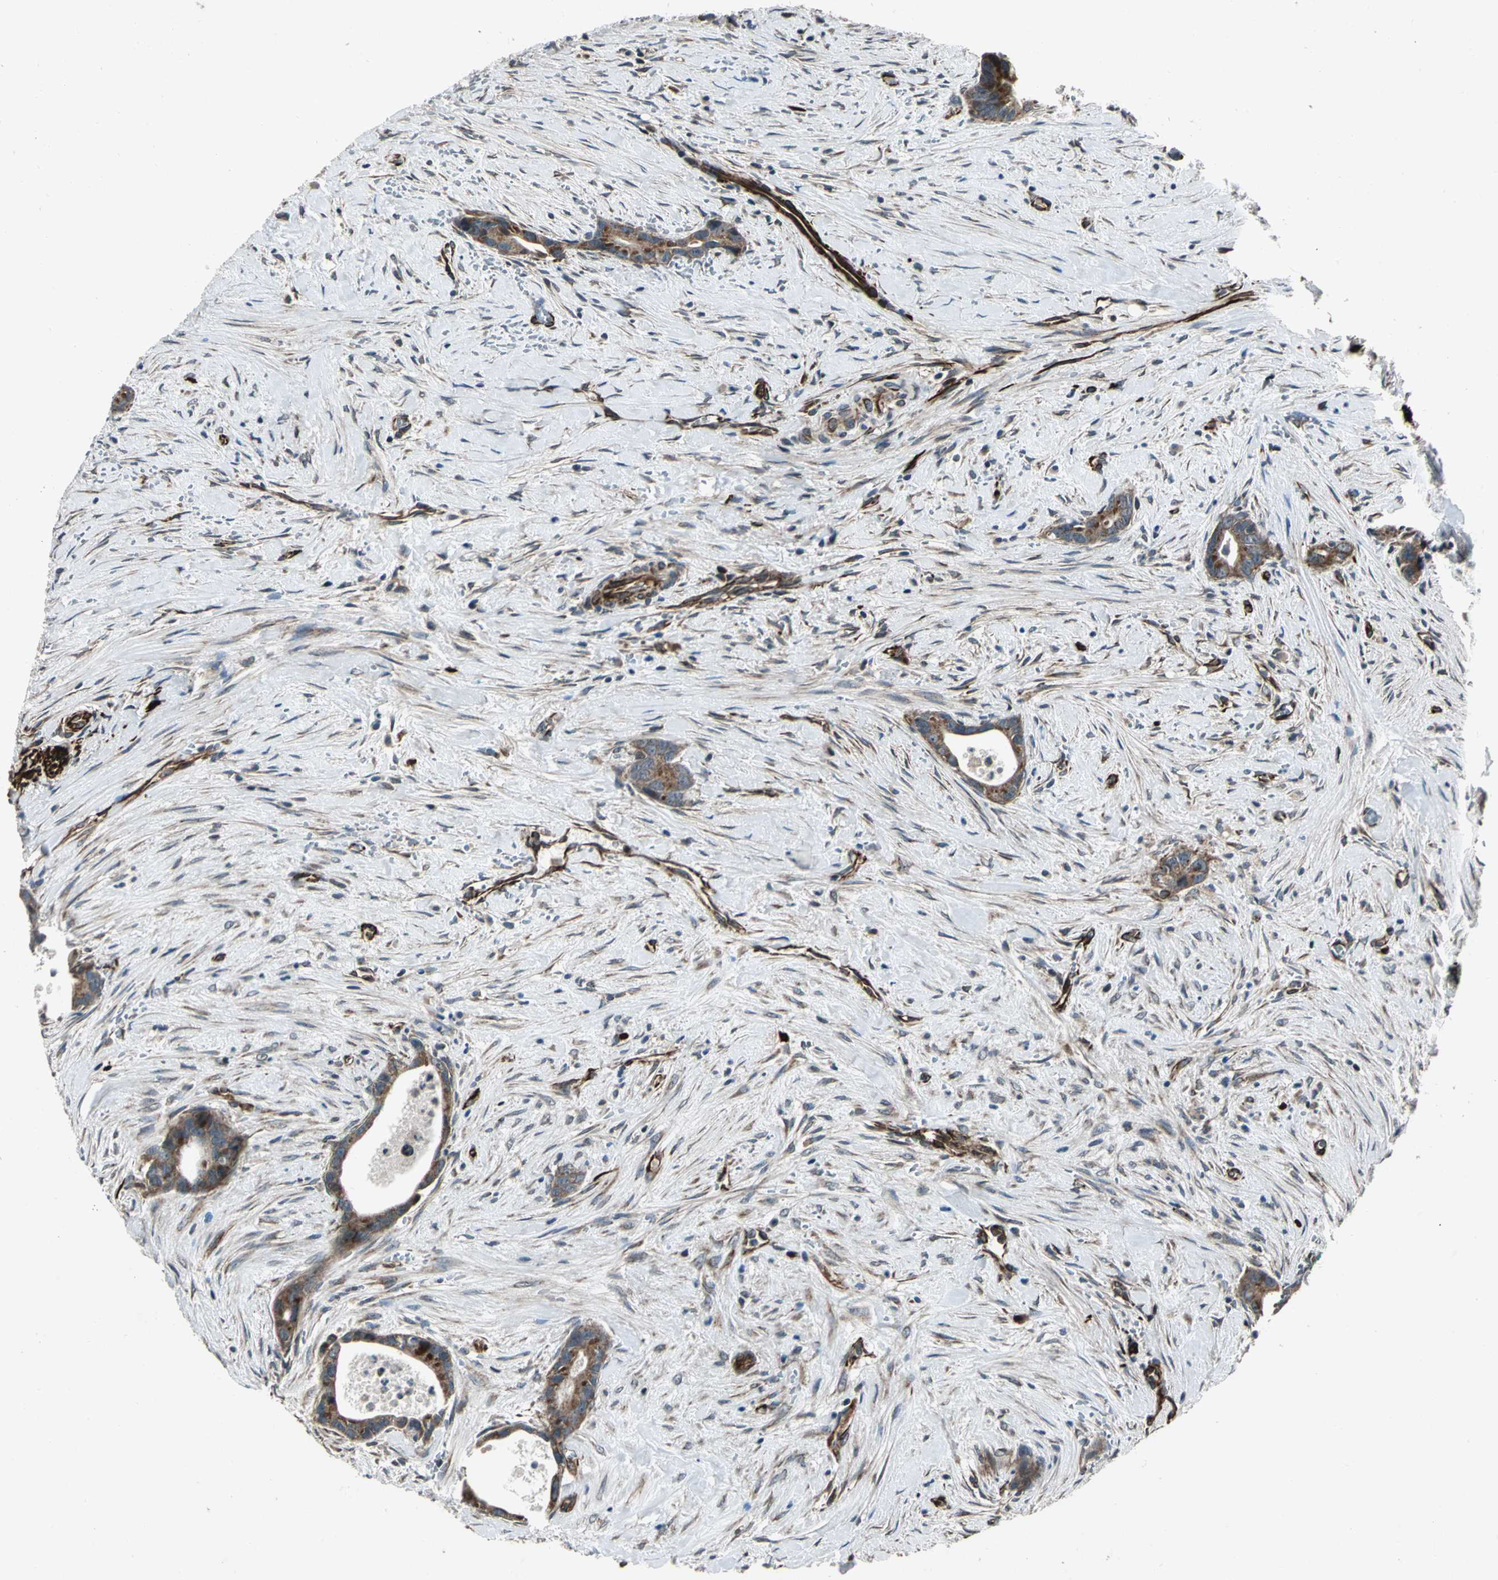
{"staining": {"intensity": "strong", "quantity": ">75%", "location": "cytoplasmic/membranous"}, "tissue": "liver cancer", "cell_type": "Tumor cells", "image_type": "cancer", "snomed": [{"axis": "morphology", "description": "Cholangiocarcinoma"}, {"axis": "topography", "description": "Liver"}], "caption": "Immunohistochemical staining of human liver cancer (cholangiocarcinoma) reveals strong cytoplasmic/membranous protein positivity in approximately >75% of tumor cells.", "gene": "EXD2", "patient": {"sex": "female", "age": 55}}